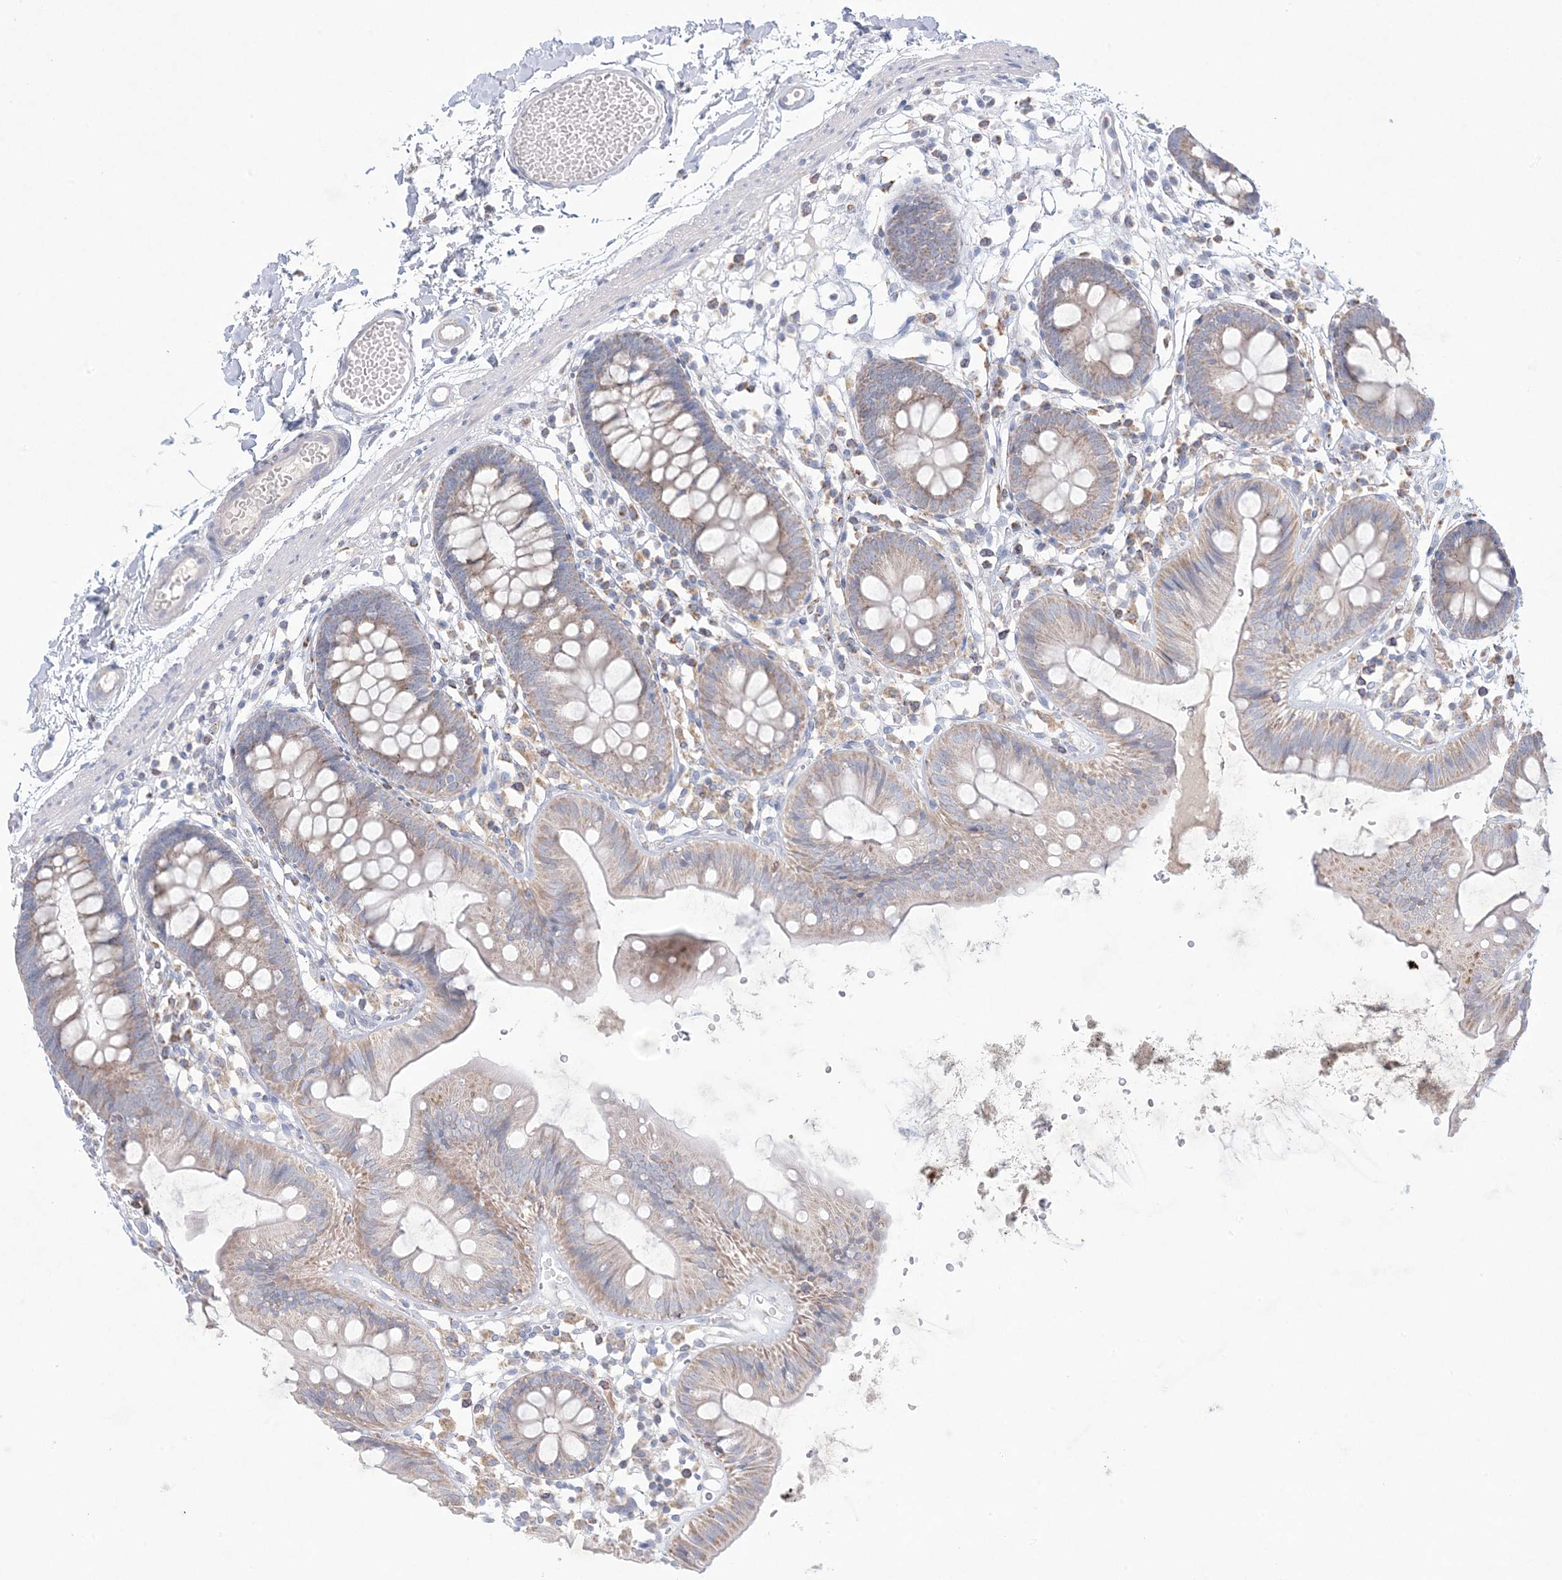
{"staining": {"intensity": "weak", "quantity": "25%-75%", "location": "cytoplasmic/membranous"}, "tissue": "colon", "cell_type": "Endothelial cells", "image_type": "normal", "snomed": [{"axis": "morphology", "description": "Normal tissue, NOS"}, {"axis": "topography", "description": "Colon"}], "caption": "Colon stained for a protein (brown) shows weak cytoplasmic/membranous positive positivity in approximately 25%-75% of endothelial cells.", "gene": "KCTD6", "patient": {"sex": "male", "age": 56}}